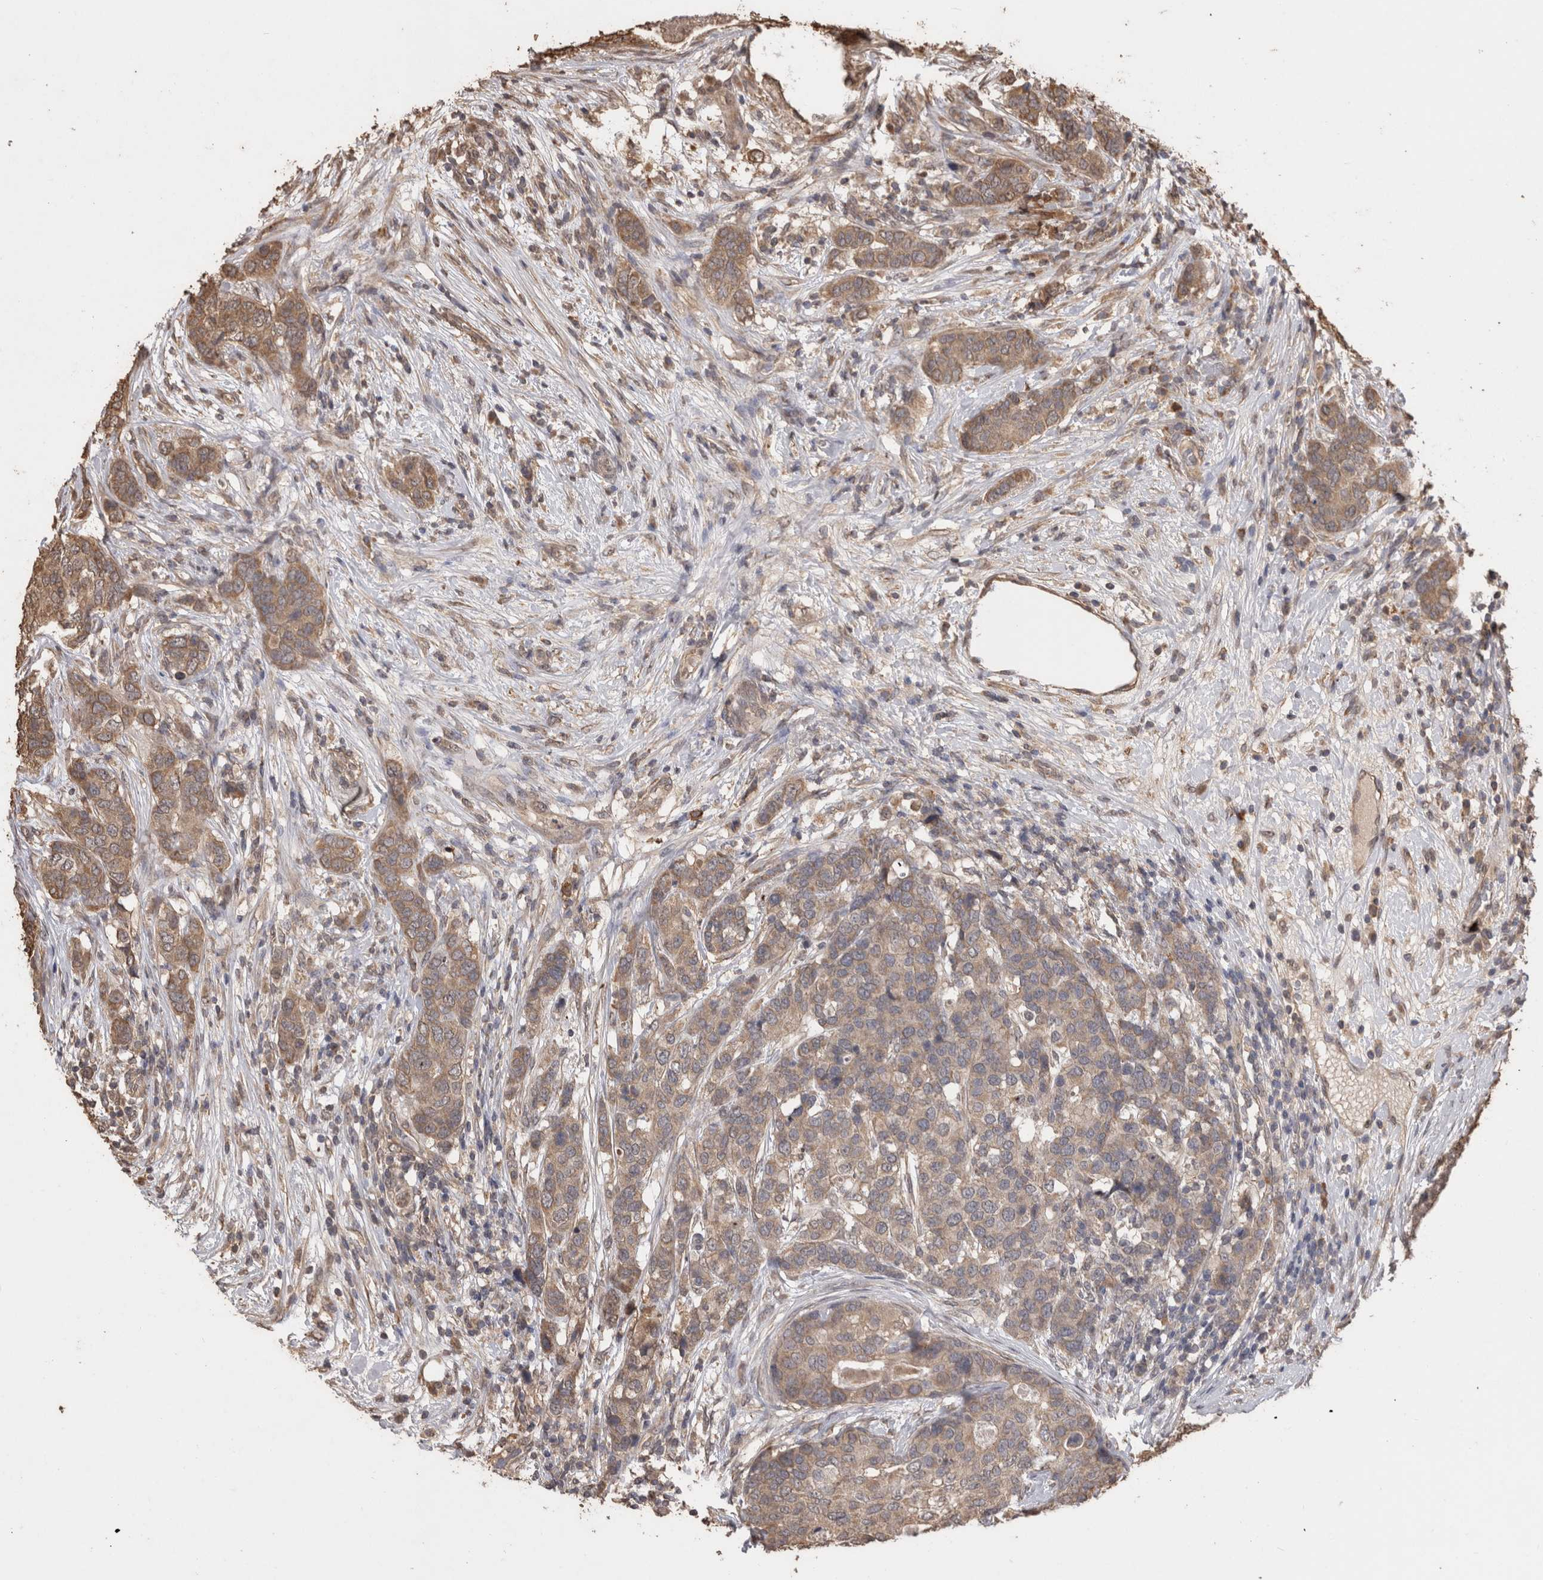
{"staining": {"intensity": "moderate", "quantity": ">75%", "location": "cytoplasmic/membranous"}, "tissue": "breast cancer", "cell_type": "Tumor cells", "image_type": "cancer", "snomed": [{"axis": "morphology", "description": "Lobular carcinoma"}, {"axis": "topography", "description": "Breast"}], "caption": "Protein analysis of breast cancer (lobular carcinoma) tissue demonstrates moderate cytoplasmic/membranous positivity in about >75% of tumor cells.", "gene": "SOCS5", "patient": {"sex": "female", "age": 59}}